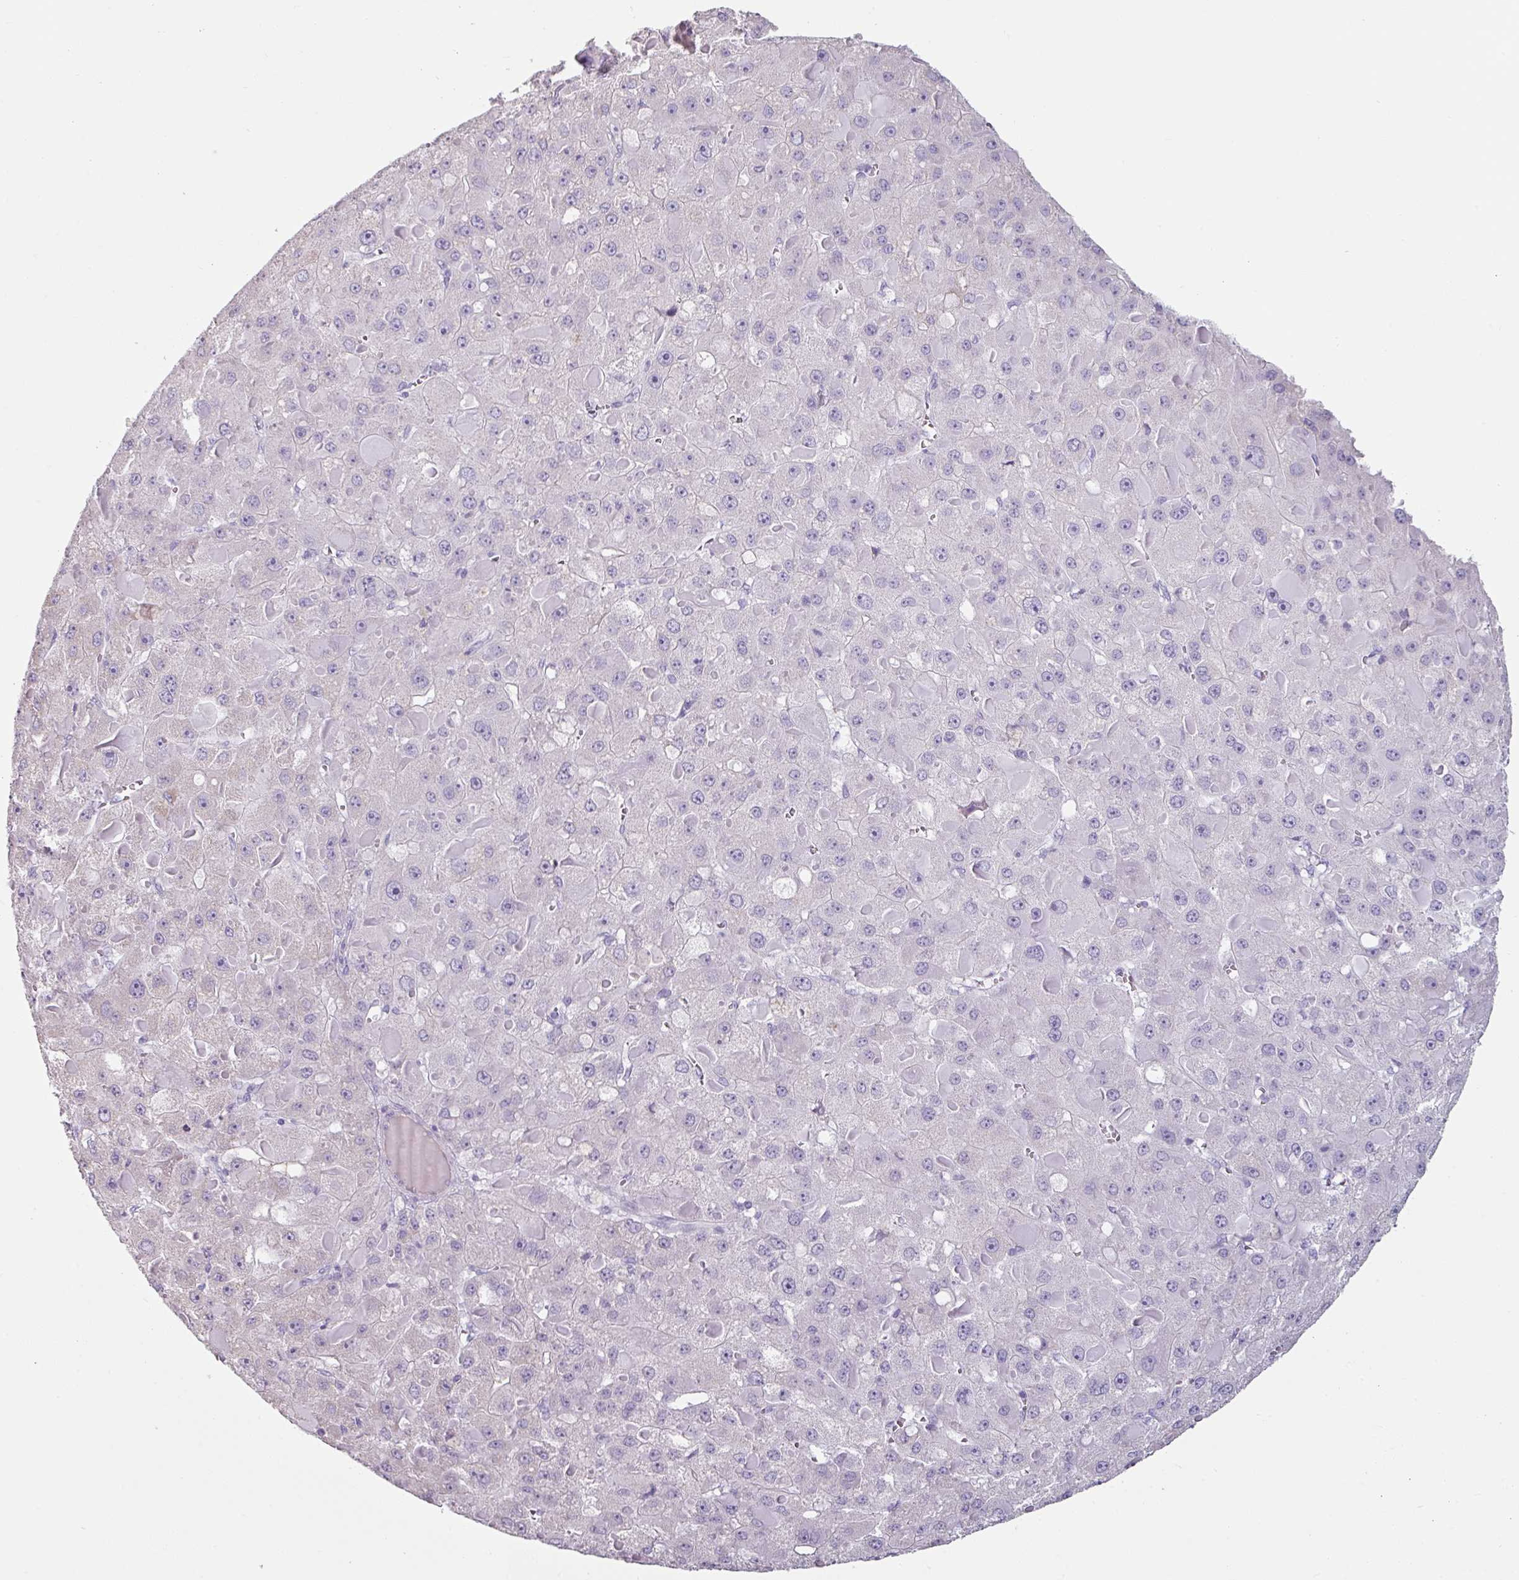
{"staining": {"intensity": "negative", "quantity": "none", "location": "none"}, "tissue": "liver cancer", "cell_type": "Tumor cells", "image_type": "cancer", "snomed": [{"axis": "morphology", "description": "Carcinoma, Hepatocellular, NOS"}, {"axis": "topography", "description": "Liver"}], "caption": "There is no significant staining in tumor cells of liver cancer (hepatocellular carcinoma).", "gene": "CLCA1", "patient": {"sex": "female", "age": 73}}